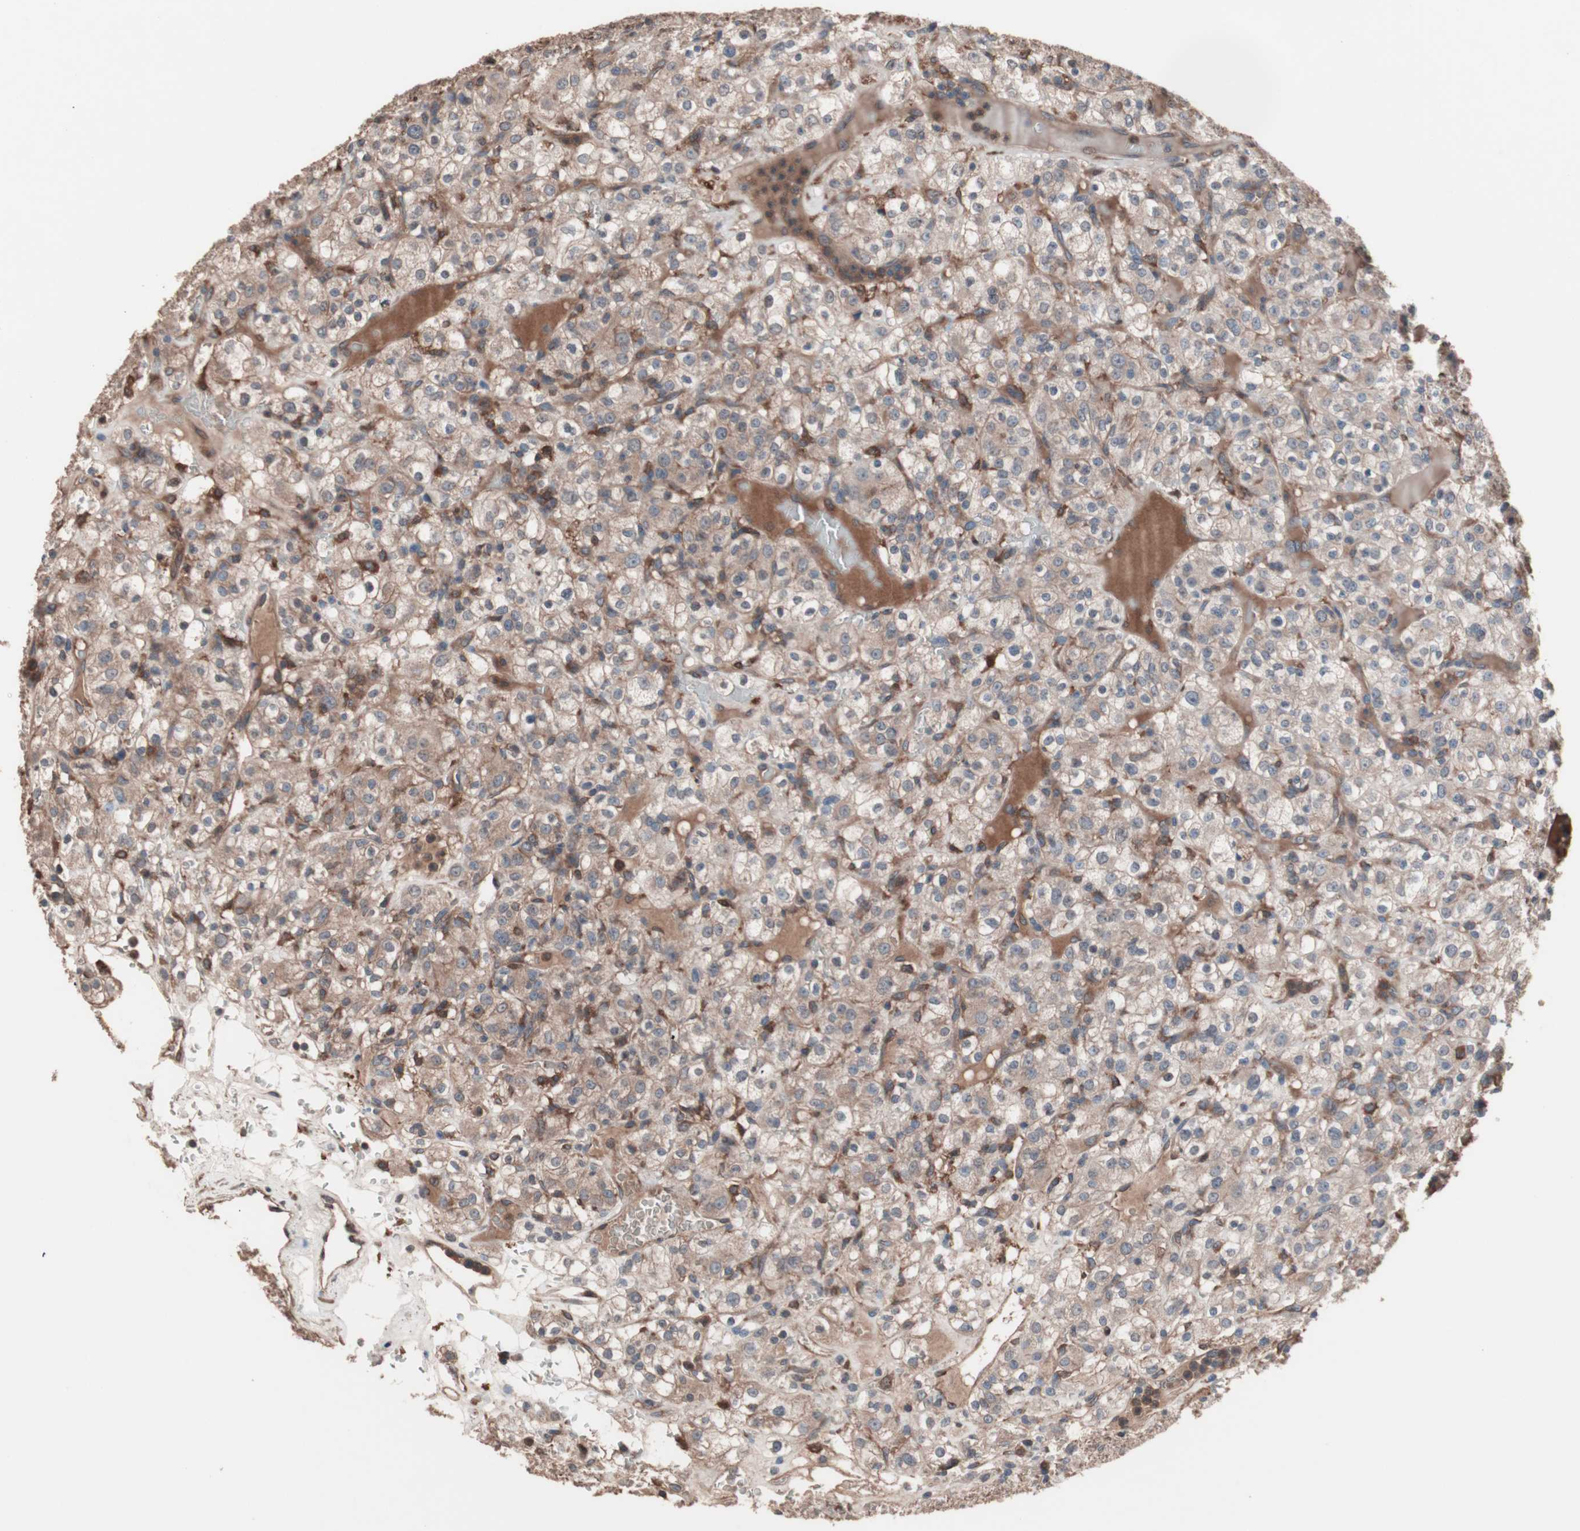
{"staining": {"intensity": "moderate", "quantity": ">75%", "location": "cytoplasmic/membranous"}, "tissue": "renal cancer", "cell_type": "Tumor cells", "image_type": "cancer", "snomed": [{"axis": "morphology", "description": "Normal tissue, NOS"}, {"axis": "morphology", "description": "Adenocarcinoma, NOS"}, {"axis": "topography", "description": "Kidney"}], "caption": "The immunohistochemical stain shows moderate cytoplasmic/membranous positivity in tumor cells of adenocarcinoma (renal) tissue.", "gene": "ATG7", "patient": {"sex": "female", "age": 72}}